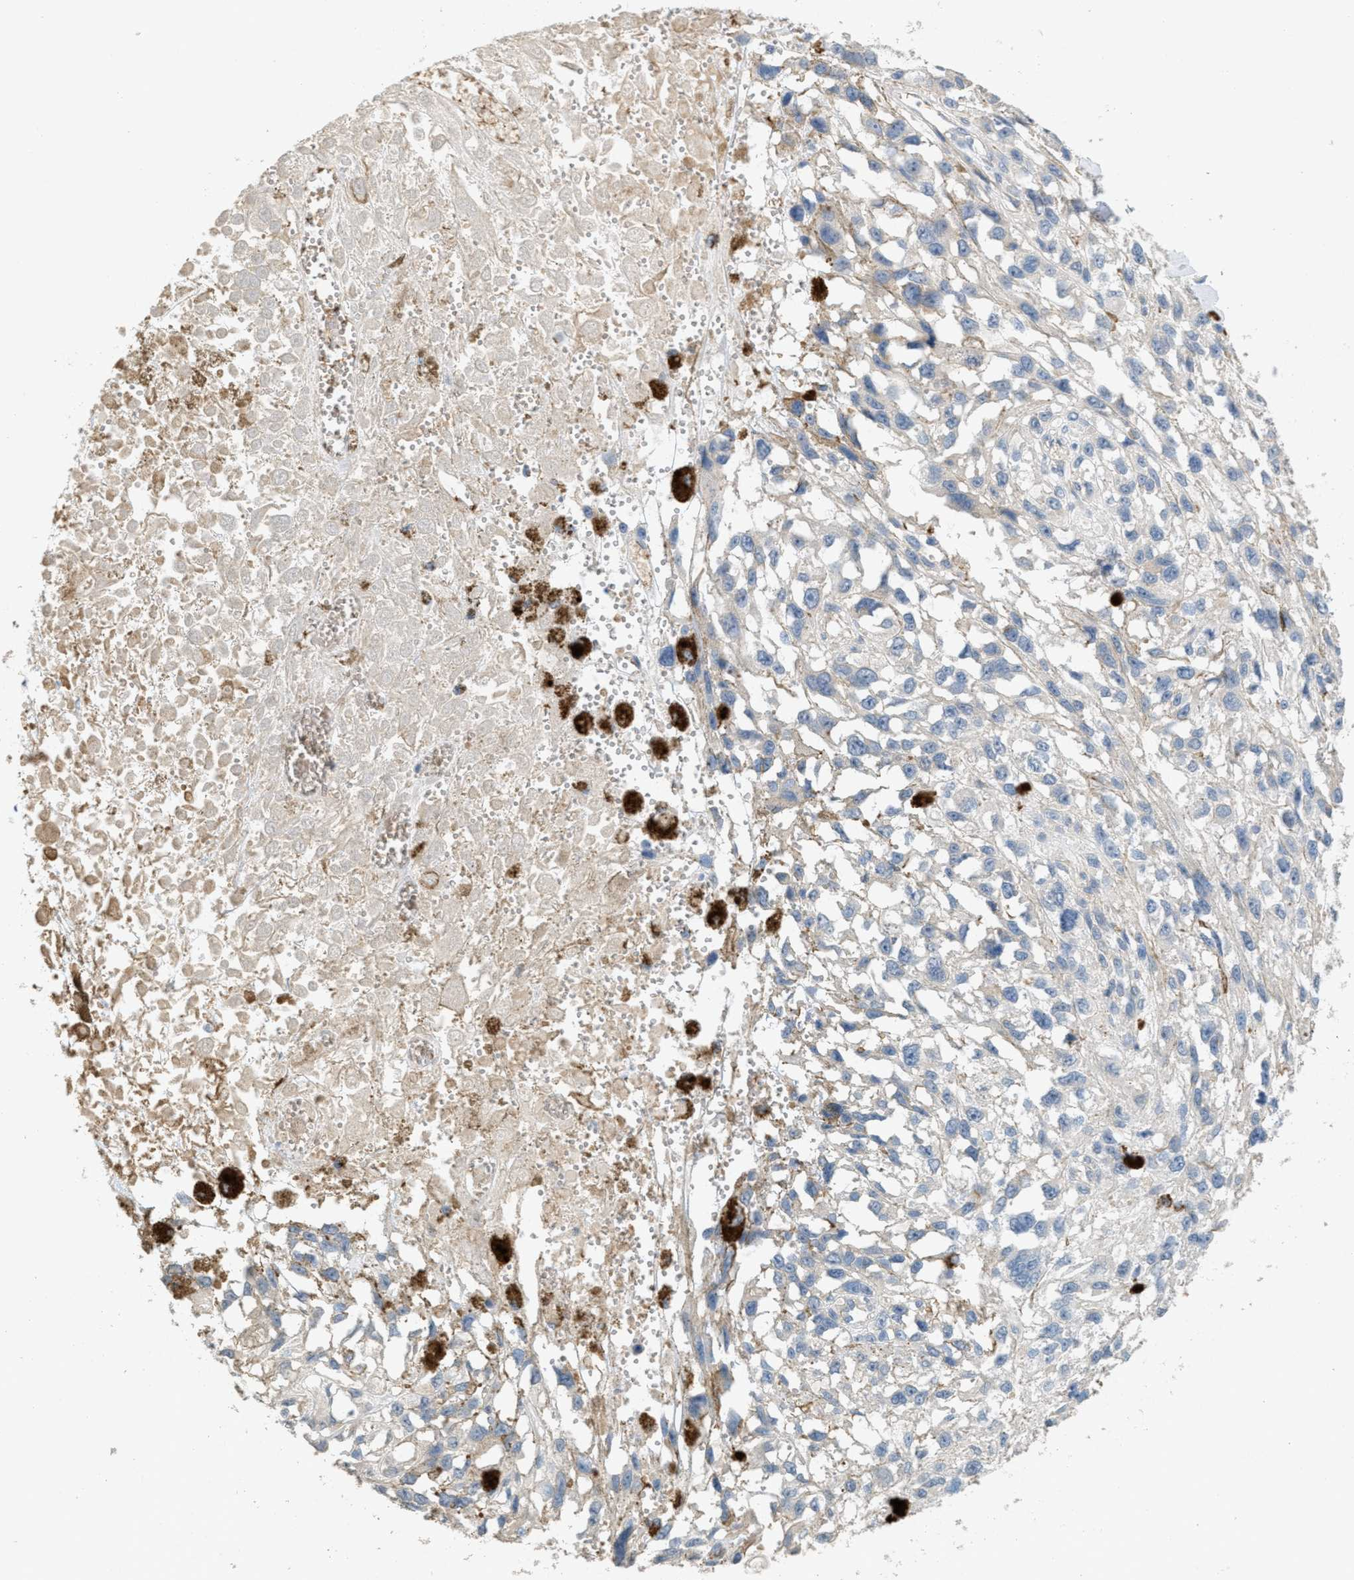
{"staining": {"intensity": "weak", "quantity": "<25%", "location": "cytoplasmic/membranous"}, "tissue": "melanoma", "cell_type": "Tumor cells", "image_type": "cancer", "snomed": [{"axis": "morphology", "description": "Malignant melanoma, Metastatic site"}, {"axis": "topography", "description": "Lymph node"}], "caption": "Immunohistochemistry (IHC) photomicrograph of human malignant melanoma (metastatic site) stained for a protein (brown), which reveals no staining in tumor cells. The staining is performed using DAB brown chromogen with nuclei counter-stained in using hematoxylin.", "gene": "MRS2", "patient": {"sex": "male", "age": 59}}